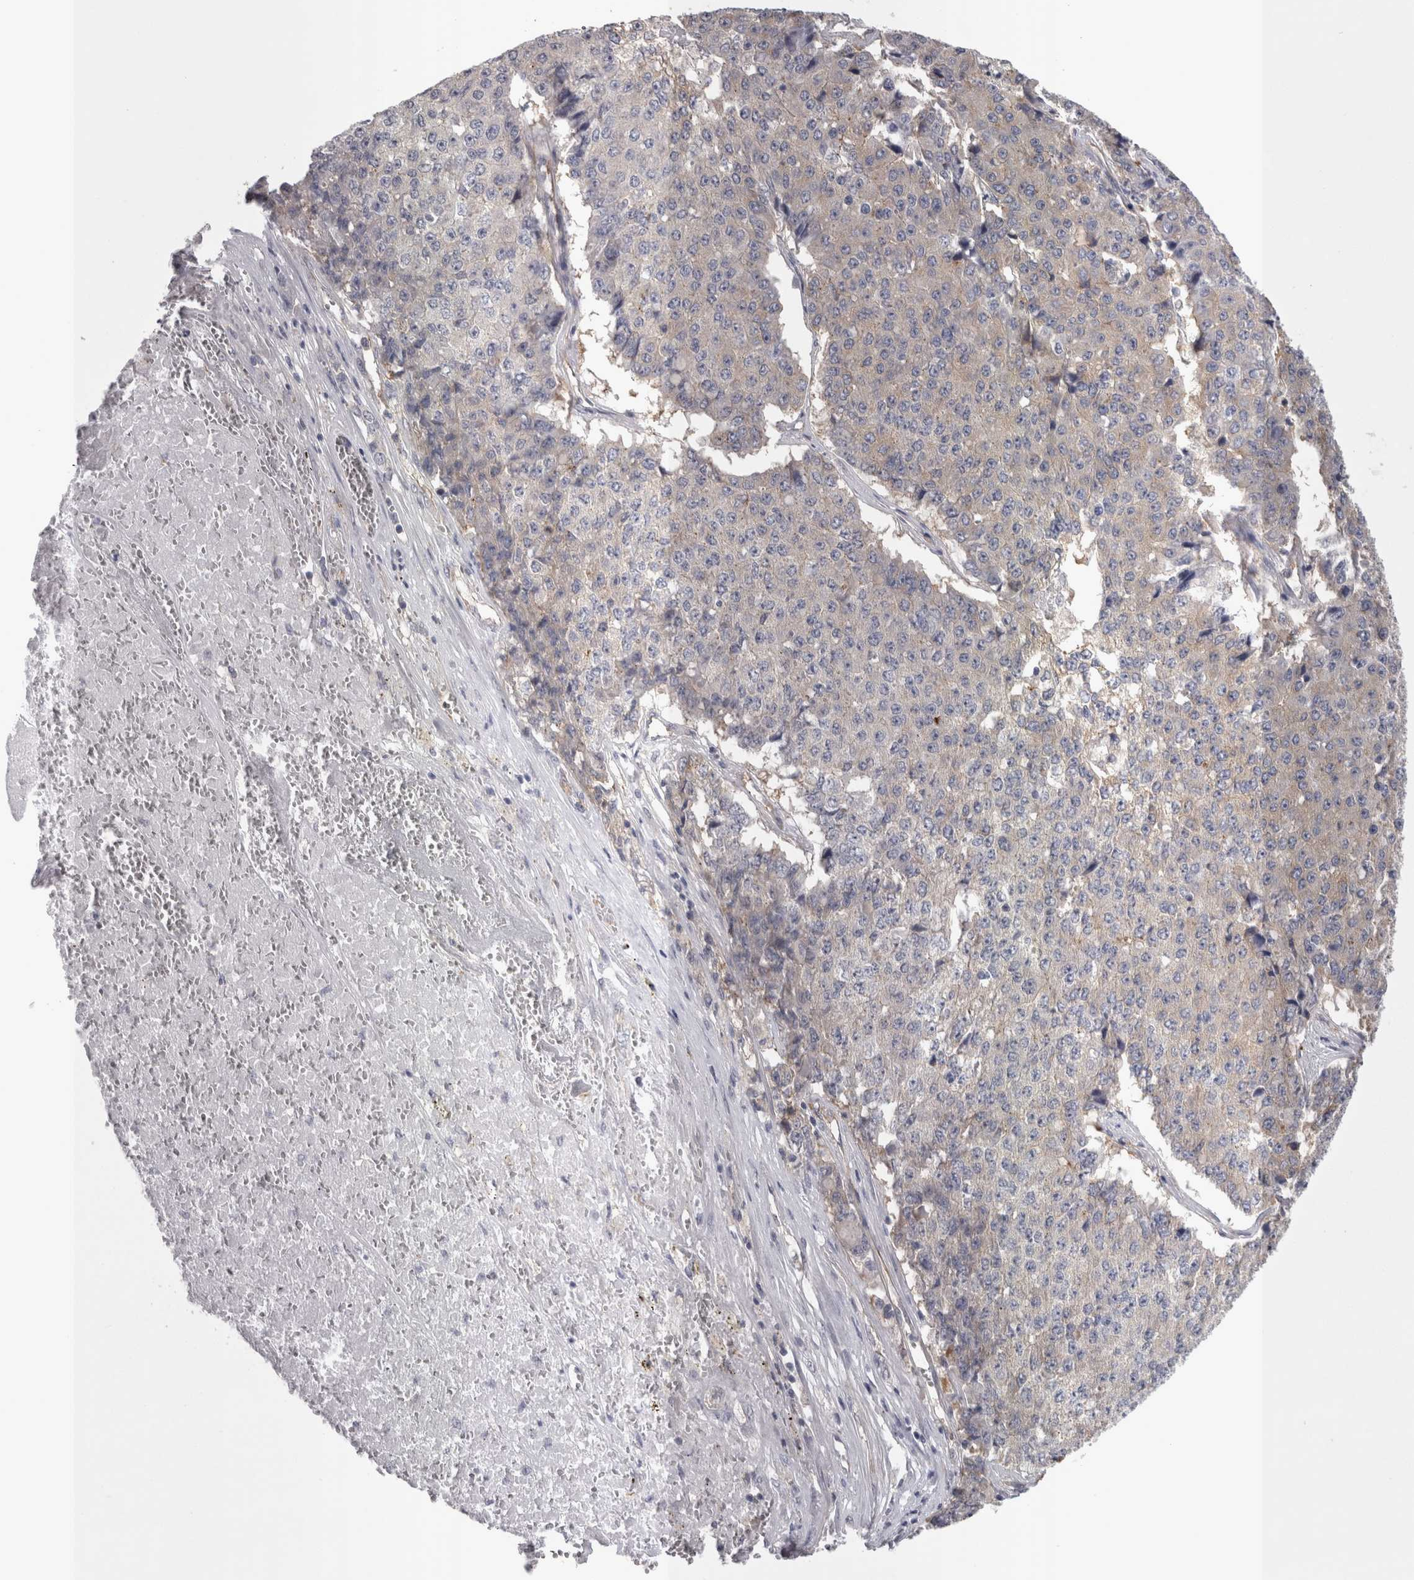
{"staining": {"intensity": "weak", "quantity": "<25%", "location": "cytoplasmic/membranous"}, "tissue": "pancreatic cancer", "cell_type": "Tumor cells", "image_type": "cancer", "snomed": [{"axis": "morphology", "description": "Adenocarcinoma, NOS"}, {"axis": "topography", "description": "Pancreas"}], "caption": "Tumor cells are negative for protein expression in human pancreatic adenocarcinoma.", "gene": "LYZL6", "patient": {"sex": "male", "age": 50}}